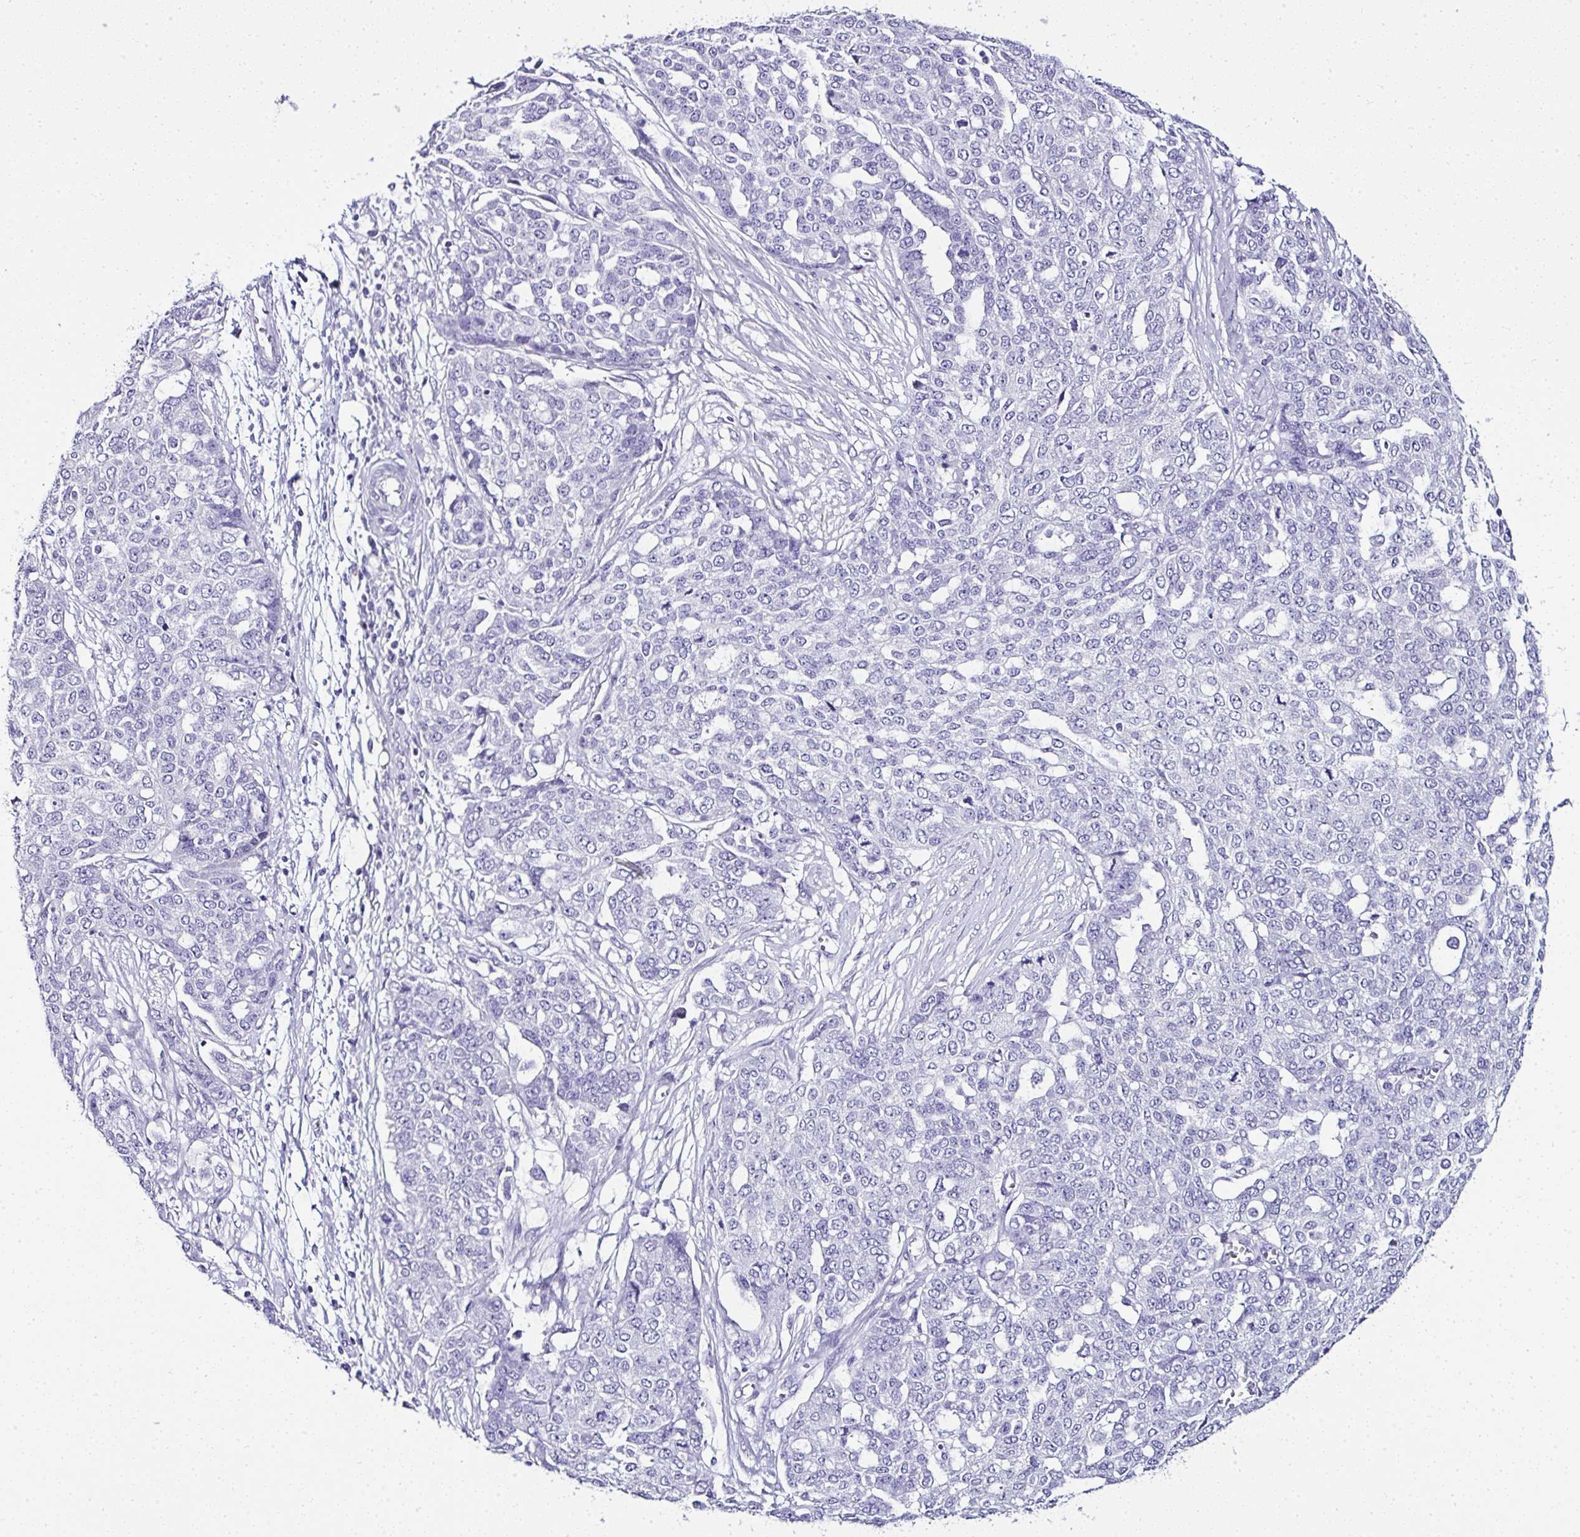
{"staining": {"intensity": "negative", "quantity": "none", "location": "none"}, "tissue": "ovarian cancer", "cell_type": "Tumor cells", "image_type": "cancer", "snomed": [{"axis": "morphology", "description": "Cystadenocarcinoma, serous, NOS"}, {"axis": "topography", "description": "Soft tissue"}, {"axis": "topography", "description": "Ovary"}], "caption": "High magnification brightfield microscopy of ovarian cancer stained with DAB (brown) and counterstained with hematoxylin (blue): tumor cells show no significant expression.", "gene": "RNF183", "patient": {"sex": "female", "age": 57}}